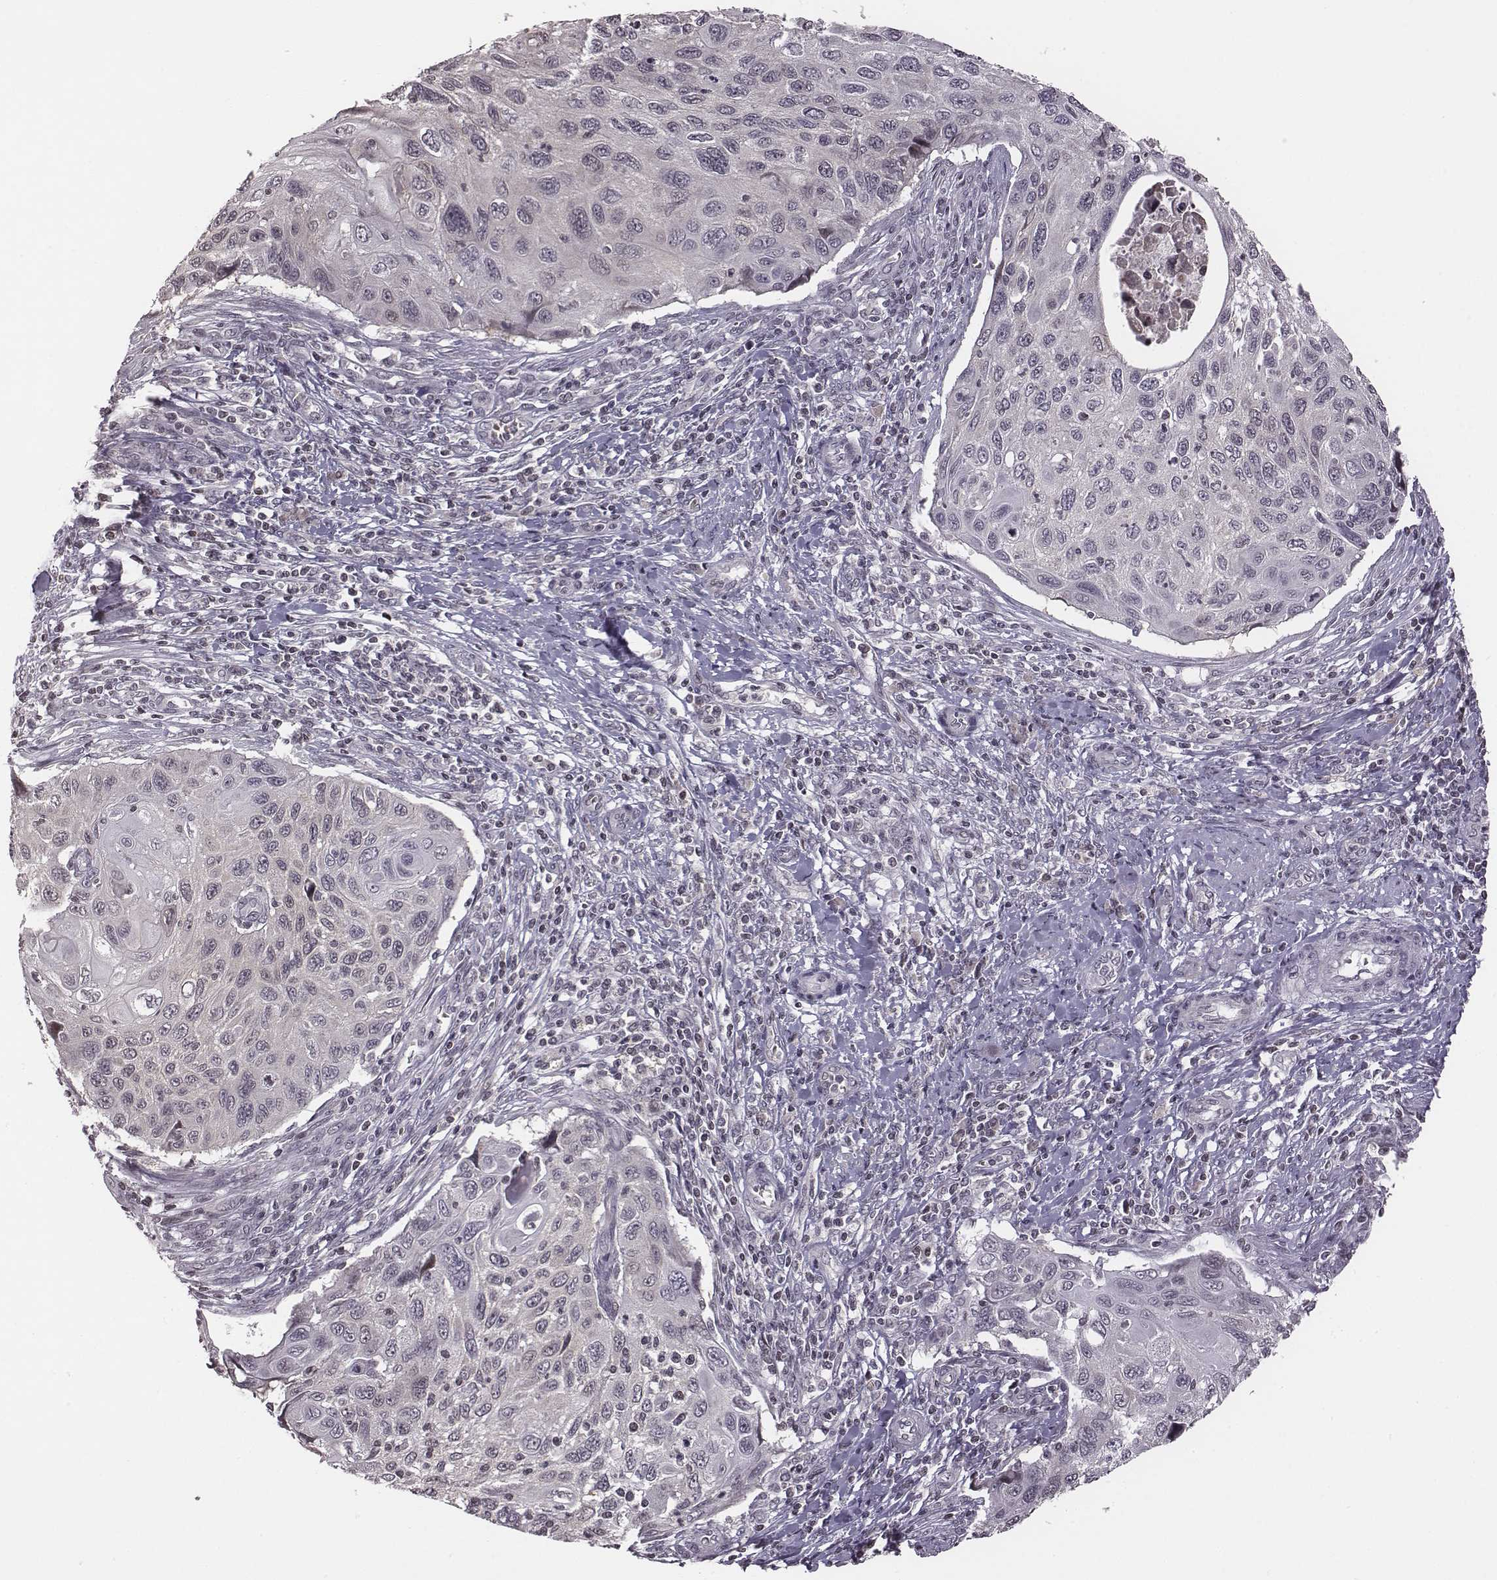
{"staining": {"intensity": "negative", "quantity": "none", "location": "none"}, "tissue": "cervical cancer", "cell_type": "Tumor cells", "image_type": "cancer", "snomed": [{"axis": "morphology", "description": "Squamous cell carcinoma, NOS"}, {"axis": "topography", "description": "Cervix"}], "caption": "IHC histopathology image of human cervical cancer (squamous cell carcinoma) stained for a protein (brown), which displays no staining in tumor cells.", "gene": "GRM4", "patient": {"sex": "female", "age": 70}}